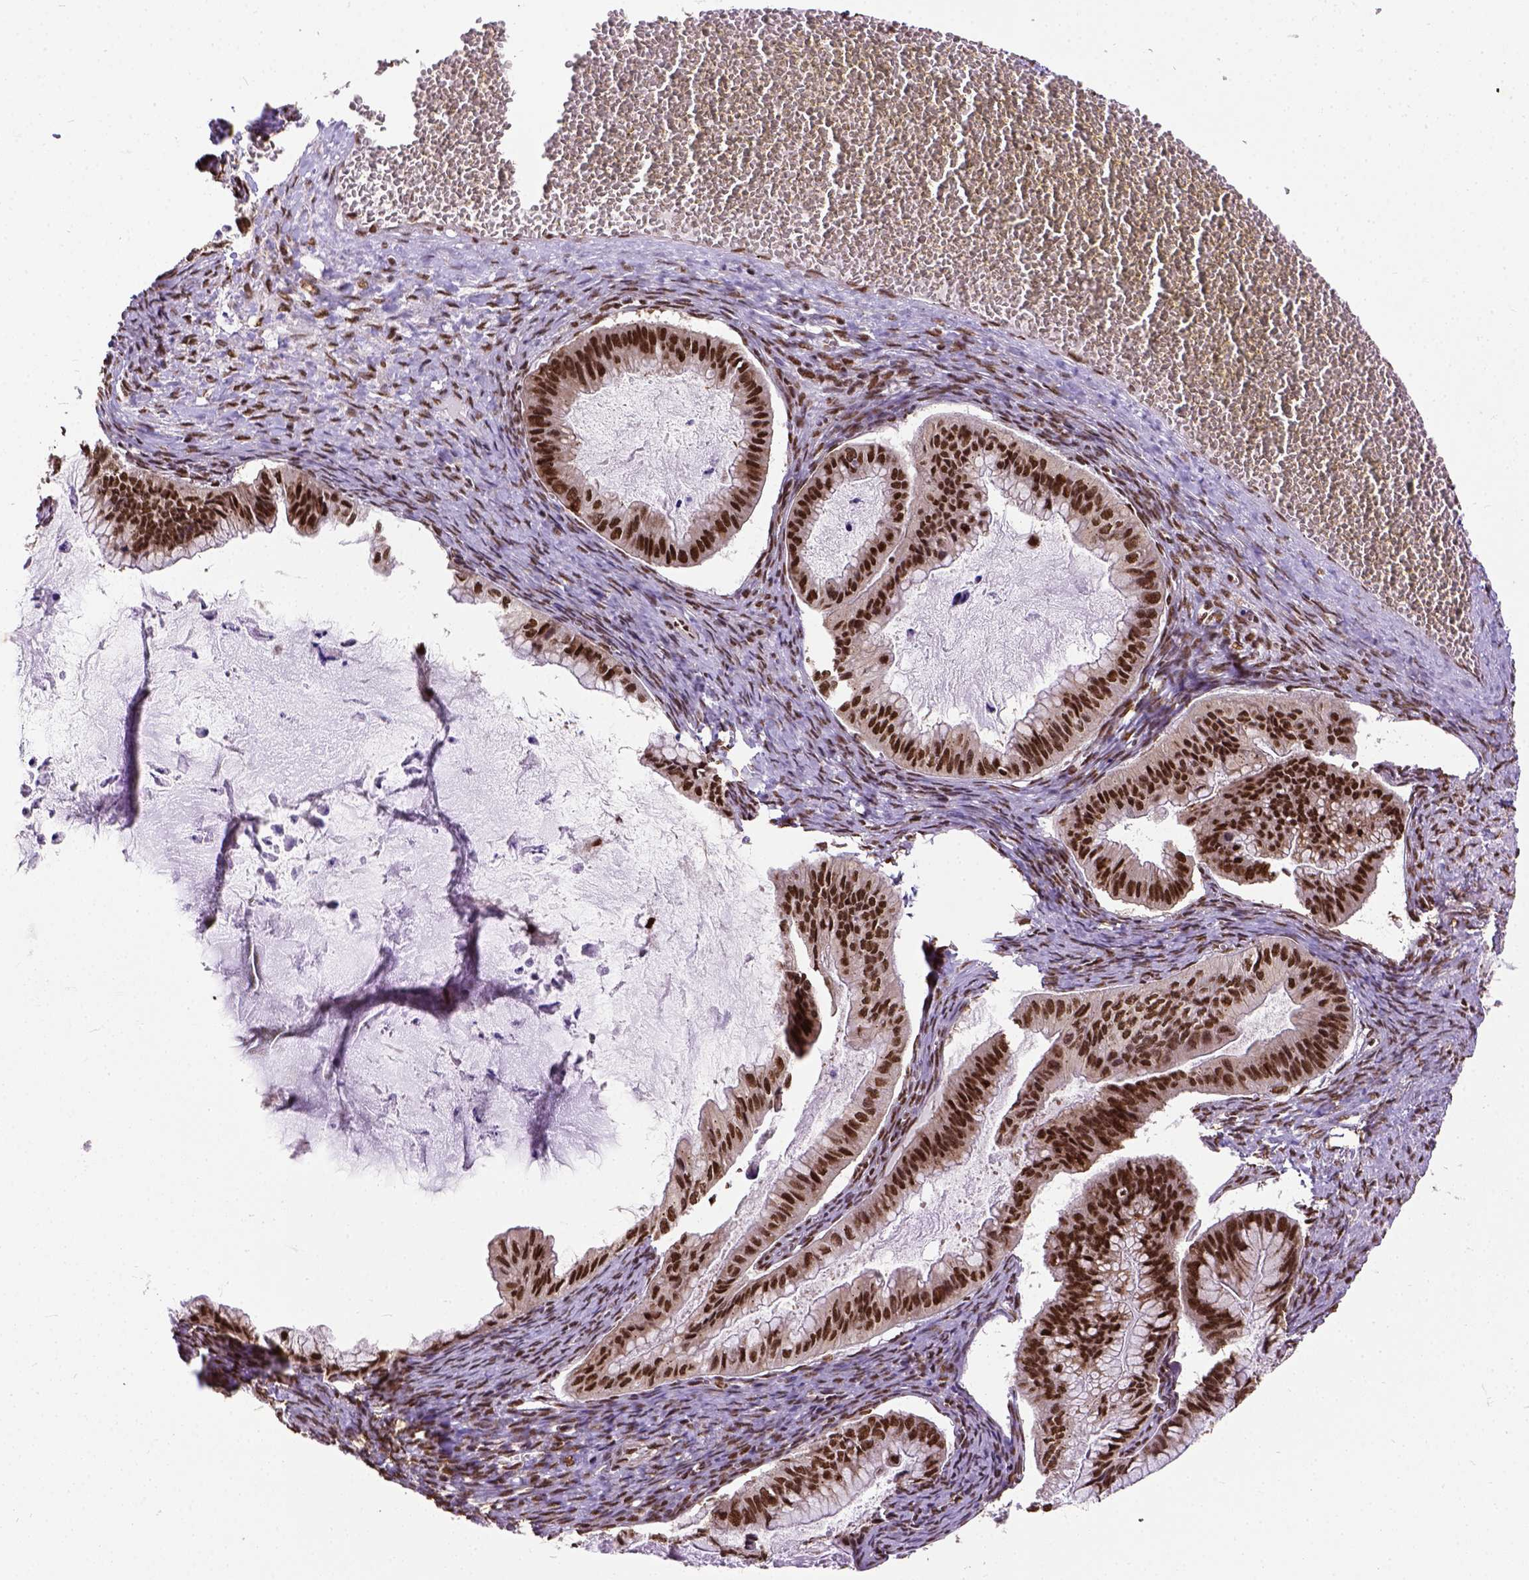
{"staining": {"intensity": "strong", "quantity": ">75%", "location": "nuclear"}, "tissue": "ovarian cancer", "cell_type": "Tumor cells", "image_type": "cancer", "snomed": [{"axis": "morphology", "description": "Cystadenocarcinoma, mucinous, NOS"}, {"axis": "topography", "description": "Ovary"}], "caption": "Immunohistochemistry (IHC) micrograph of ovarian cancer (mucinous cystadenocarcinoma) stained for a protein (brown), which displays high levels of strong nuclear positivity in about >75% of tumor cells.", "gene": "NACC1", "patient": {"sex": "female", "age": 72}}